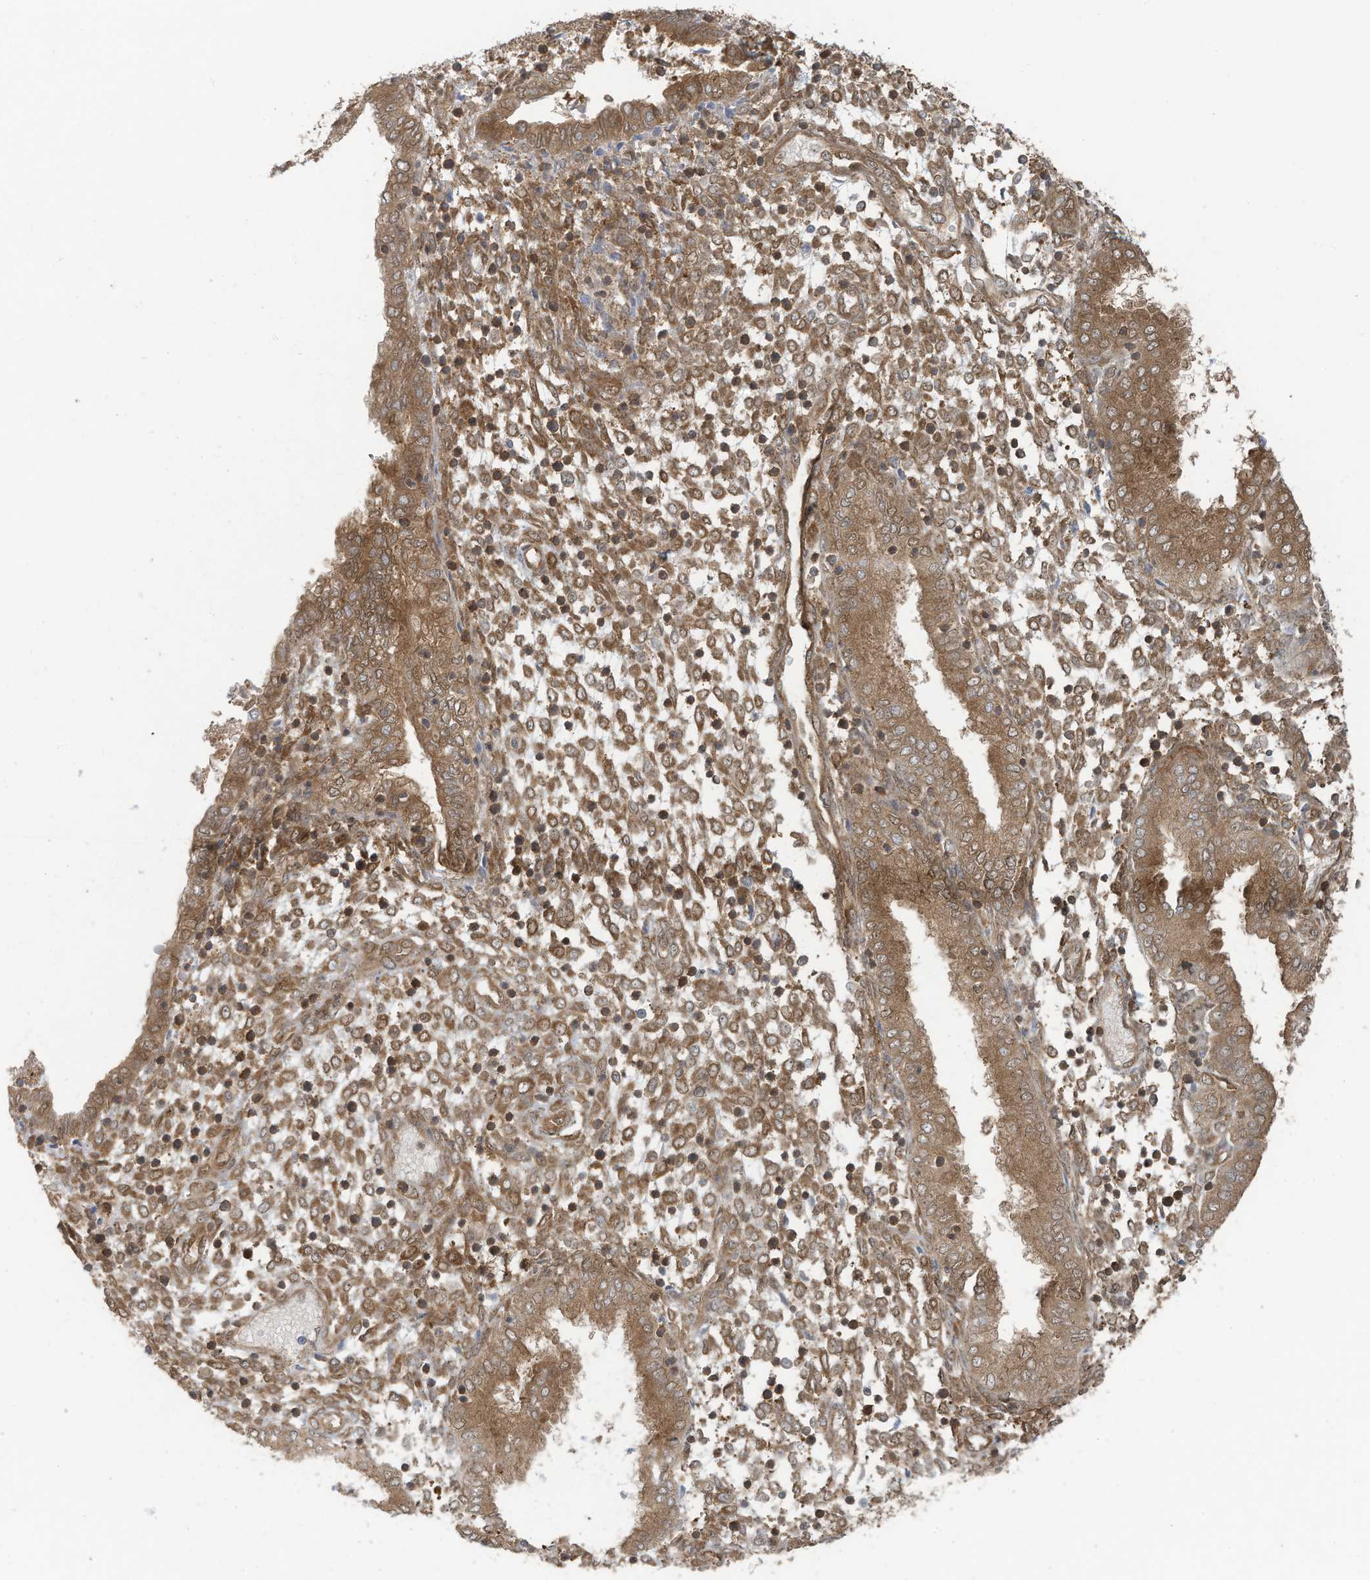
{"staining": {"intensity": "moderate", "quantity": ">75%", "location": "cytoplasmic/membranous"}, "tissue": "endometrium", "cell_type": "Cells in endometrial stroma", "image_type": "normal", "snomed": [{"axis": "morphology", "description": "Normal tissue, NOS"}, {"axis": "topography", "description": "Endometrium"}], "caption": "Immunohistochemistry (IHC) histopathology image of normal human endometrium stained for a protein (brown), which exhibits medium levels of moderate cytoplasmic/membranous expression in approximately >75% of cells in endometrial stroma.", "gene": "OLA1", "patient": {"sex": "female", "age": 53}}